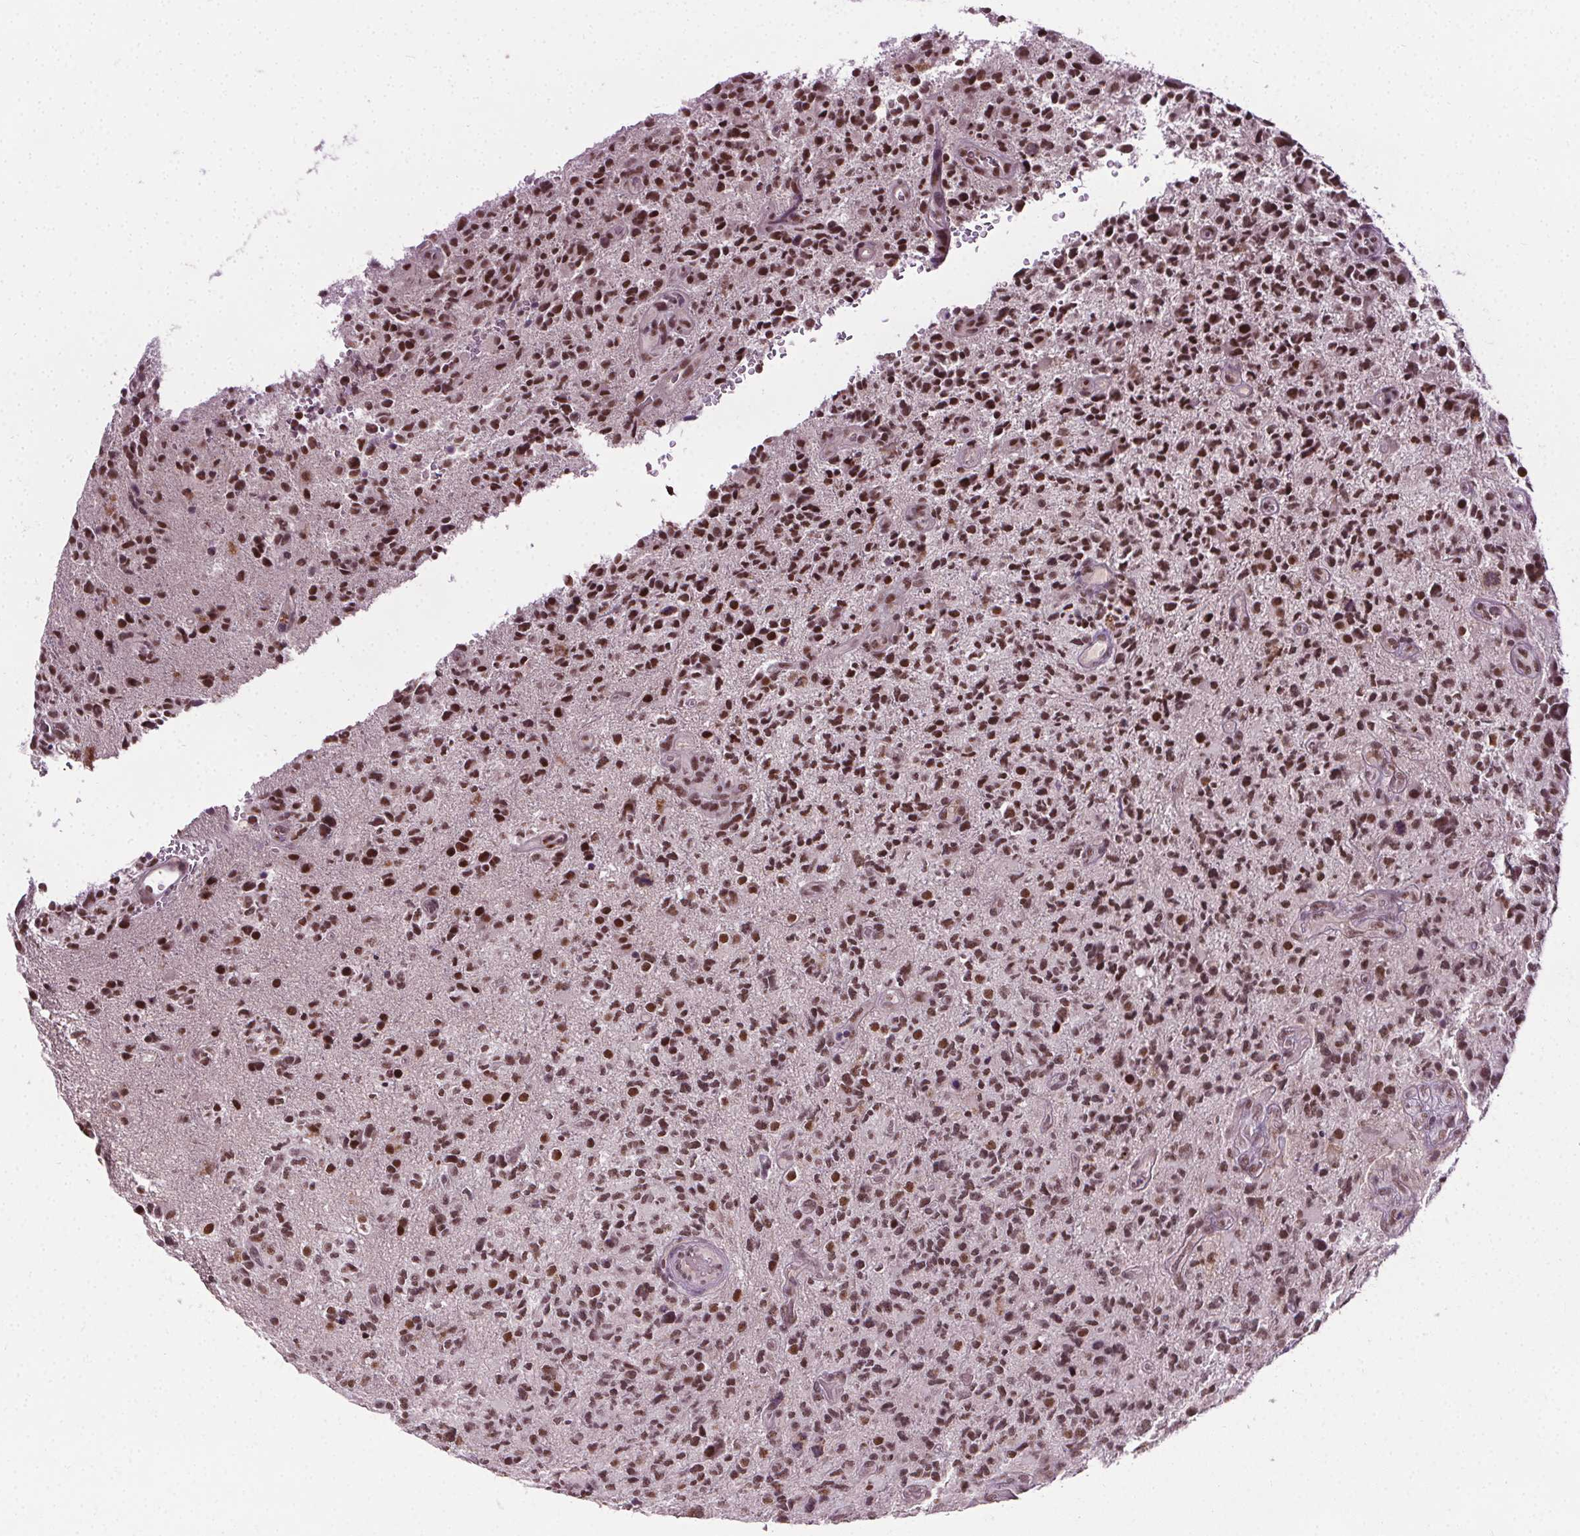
{"staining": {"intensity": "moderate", "quantity": ">75%", "location": "nuclear"}, "tissue": "glioma", "cell_type": "Tumor cells", "image_type": "cancer", "snomed": [{"axis": "morphology", "description": "Glioma, malignant, High grade"}, {"axis": "topography", "description": "Brain"}], "caption": "Moderate nuclear staining is identified in approximately >75% of tumor cells in malignant high-grade glioma.", "gene": "MED6", "patient": {"sex": "female", "age": 71}}